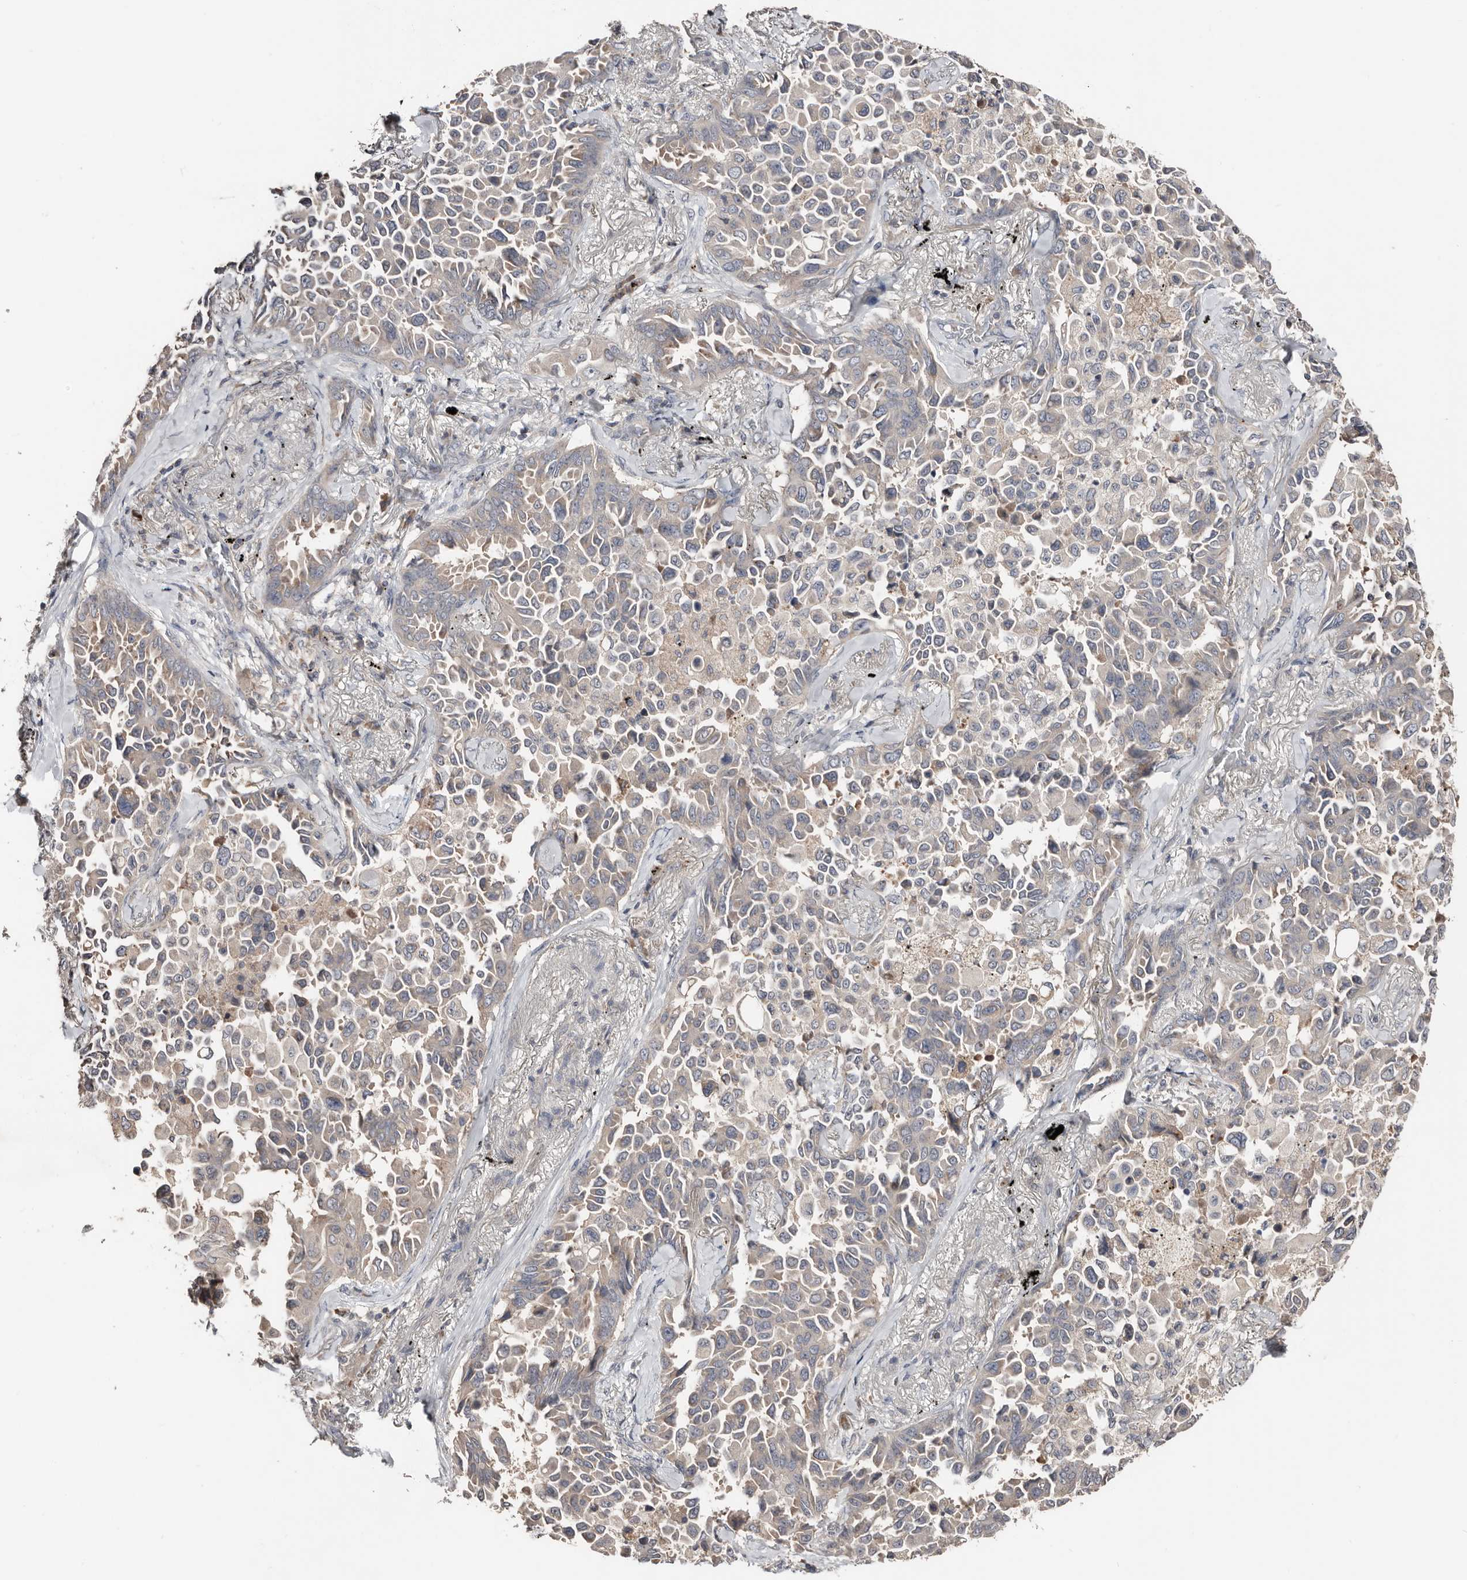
{"staining": {"intensity": "weak", "quantity": "<25%", "location": "cytoplasmic/membranous"}, "tissue": "lung cancer", "cell_type": "Tumor cells", "image_type": "cancer", "snomed": [{"axis": "morphology", "description": "Adenocarcinoma, NOS"}, {"axis": "topography", "description": "Lung"}], "caption": "IHC photomicrograph of neoplastic tissue: lung cancer (adenocarcinoma) stained with DAB (3,3'-diaminobenzidine) exhibits no significant protein positivity in tumor cells. Brightfield microscopy of IHC stained with DAB (brown) and hematoxylin (blue), captured at high magnification.", "gene": "SLC39A2", "patient": {"sex": "female", "age": 67}}